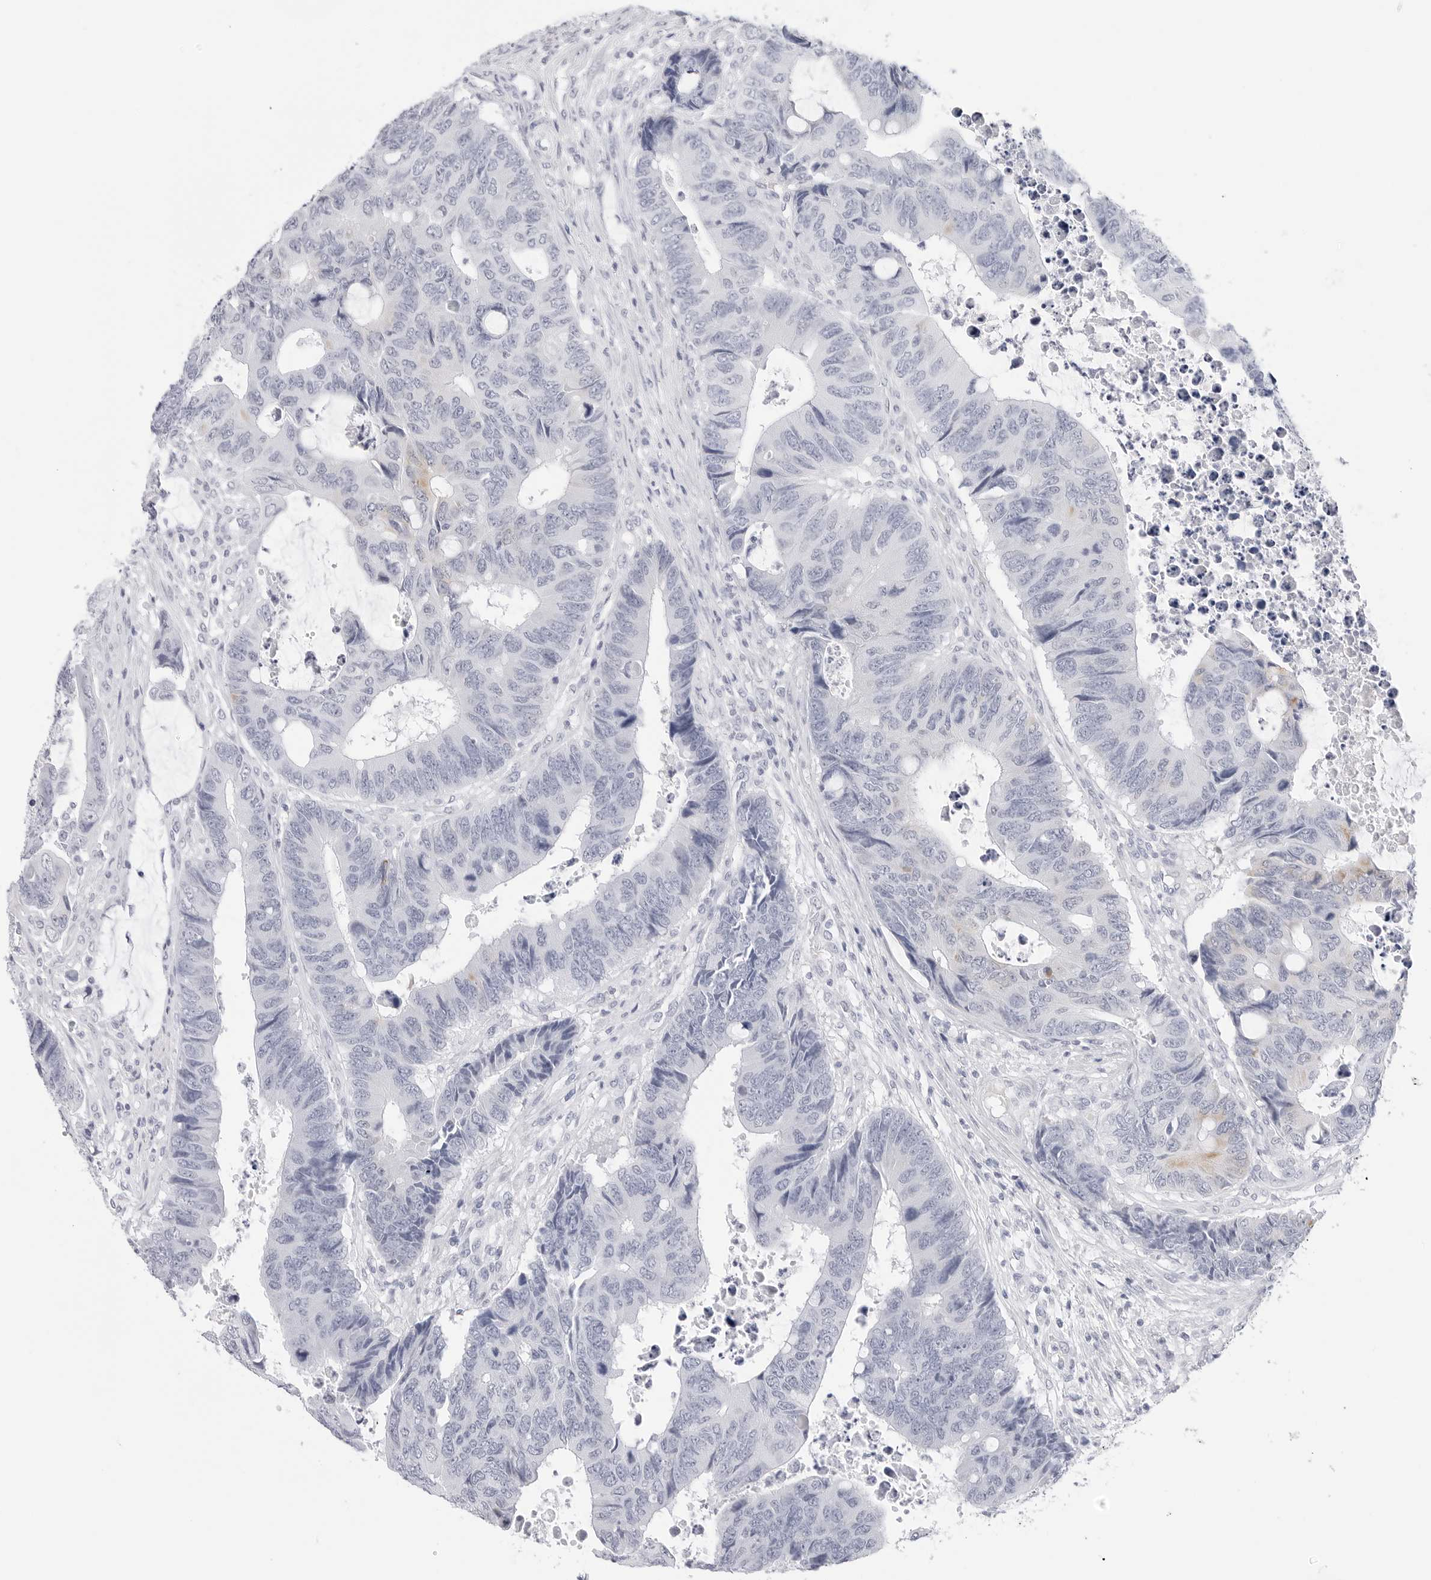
{"staining": {"intensity": "negative", "quantity": "none", "location": "none"}, "tissue": "colorectal cancer", "cell_type": "Tumor cells", "image_type": "cancer", "snomed": [{"axis": "morphology", "description": "Adenocarcinoma, NOS"}, {"axis": "topography", "description": "Rectum"}], "caption": "A high-resolution micrograph shows immunohistochemistry staining of adenocarcinoma (colorectal), which reveals no significant expression in tumor cells. (Stains: DAB (3,3'-diaminobenzidine) IHC with hematoxylin counter stain, Microscopy: brightfield microscopy at high magnification).", "gene": "HMGCS2", "patient": {"sex": "male", "age": 84}}